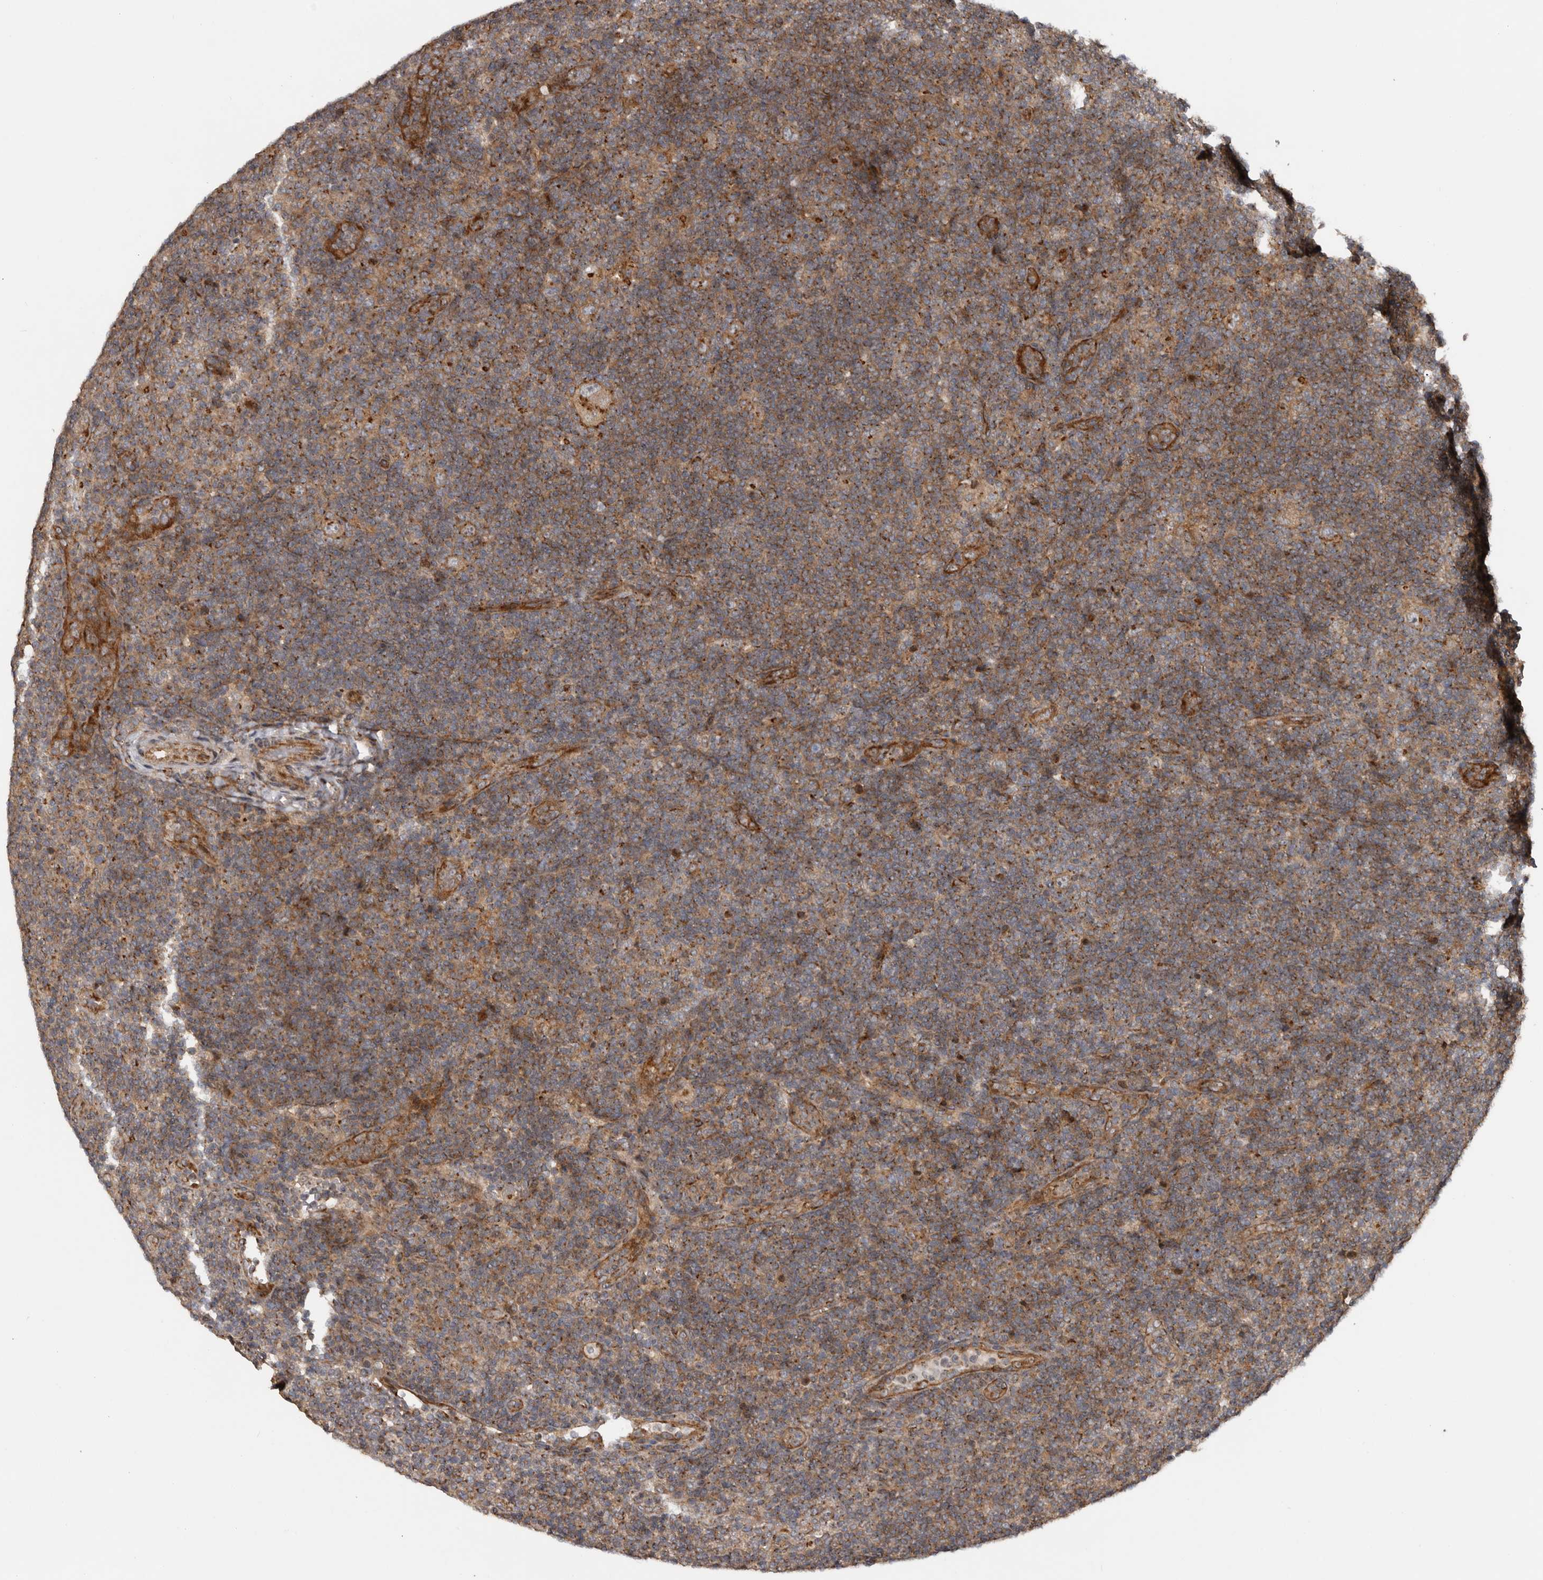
{"staining": {"intensity": "moderate", "quantity": ">75%", "location": "cytoplasmic/membranous"}, "tissue": "lymphoma", "cell_type": "Tumor cells", "image_type": "cancer", "snomed": [{"axis": "morphology", "description": "Hodgkin's disease, NOS"}, {"axis": "topography", "description": "Lymph node"}], "caption": "Hodgkin's disease stained with a protein marker exhibits moderate staining in tumor cells.", "gene": "CCDC190", "patient": {"sex": "female", "age": 57}}